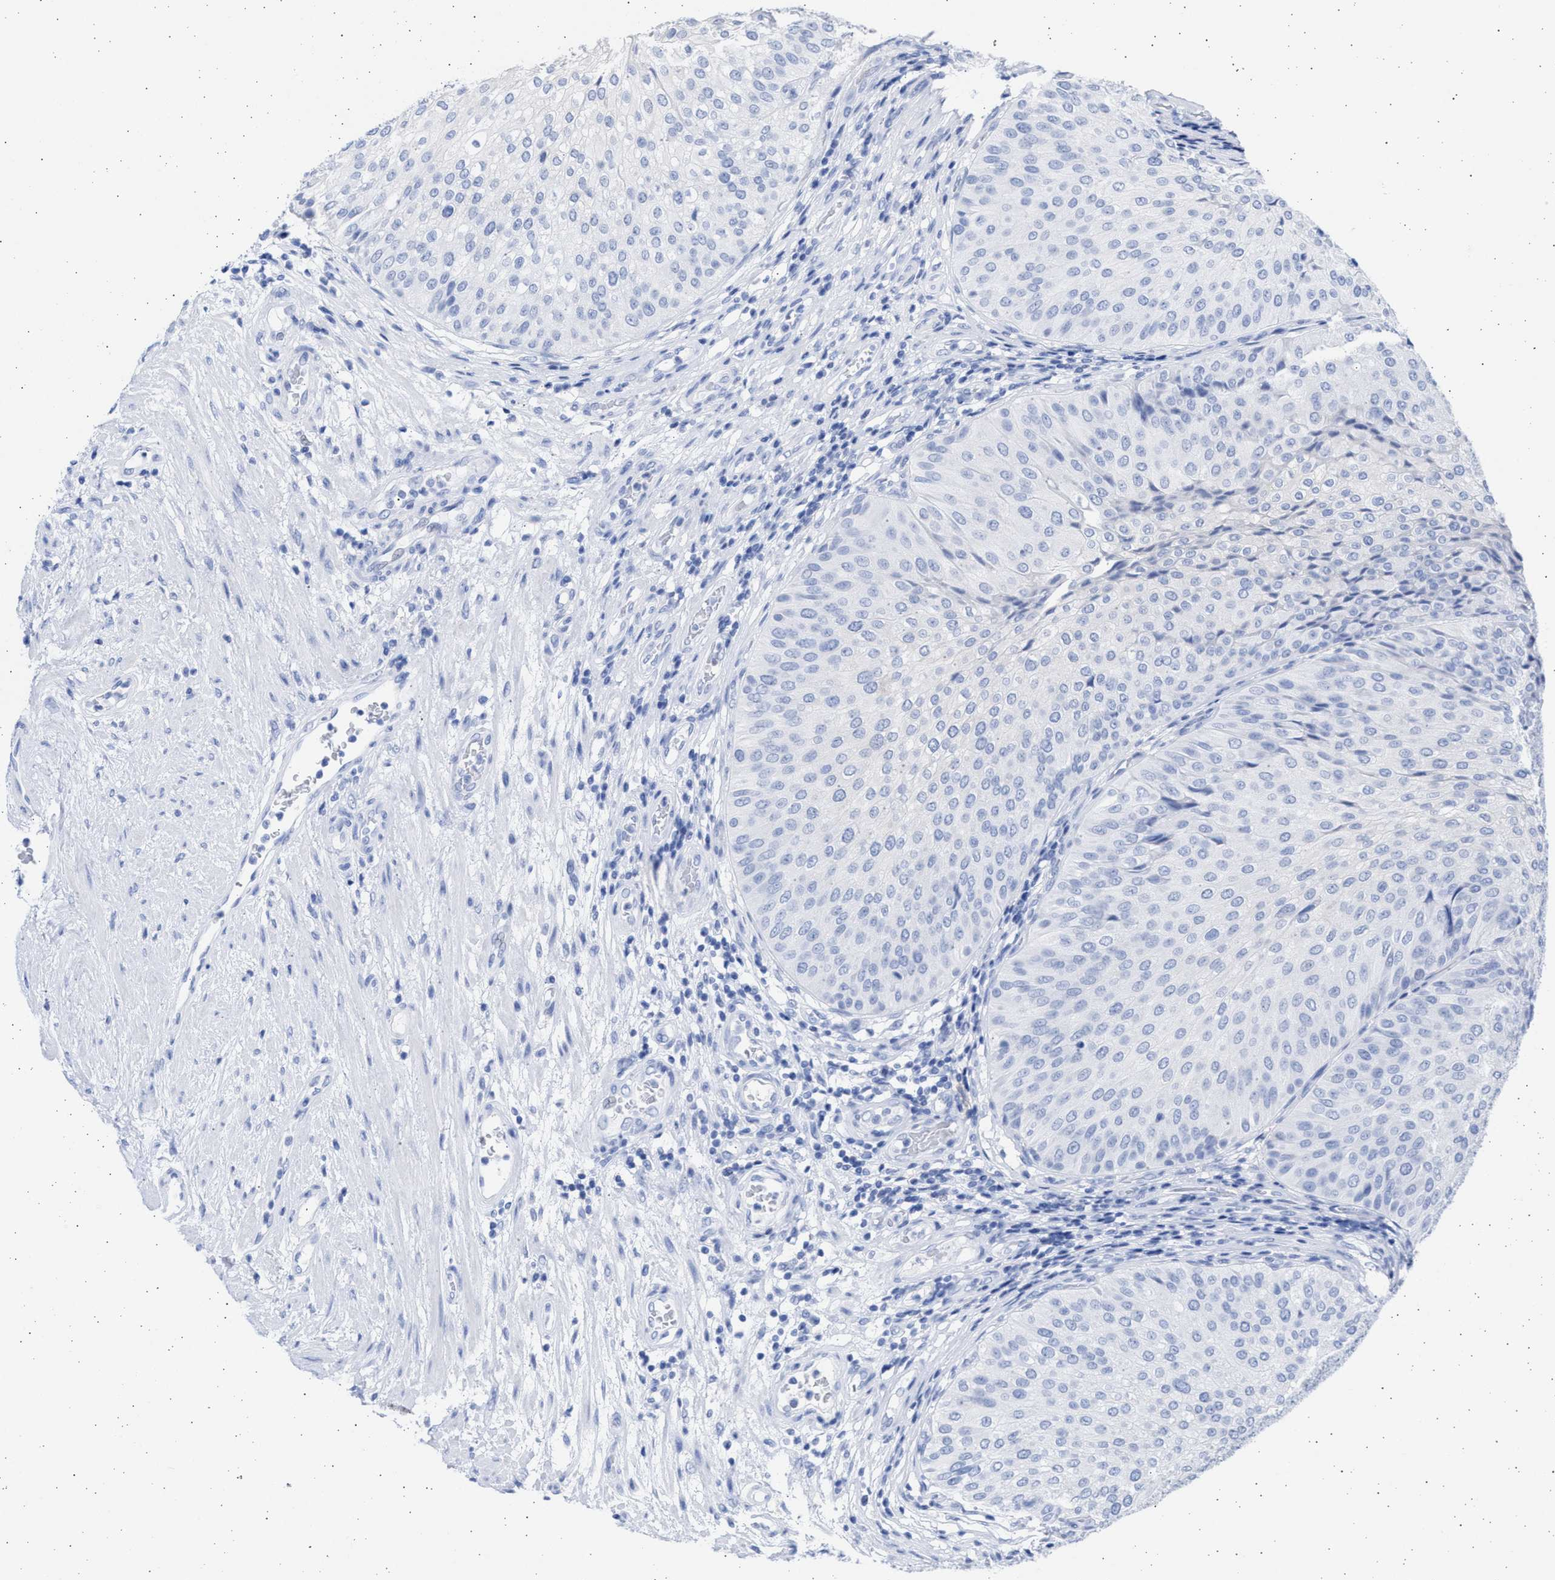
{"staining": {"intensity": "negative", "quantity": "none", "location": "none"}, "tissue": "urothelial cancer", "cell_type": "Tumor cells", "image_type": "cancer", "snomed": [{"axis": "morphology", "description": "Urothelial carcinoma, Low grade"}, {"axis": "topography", "description": "Urinary bladder"}], "caption": "Image shows no protein staining in tumor cells of urothelial cancer tissue.", "gene": "ALDOC", "patient": {"sex": "male", "age": 67}}